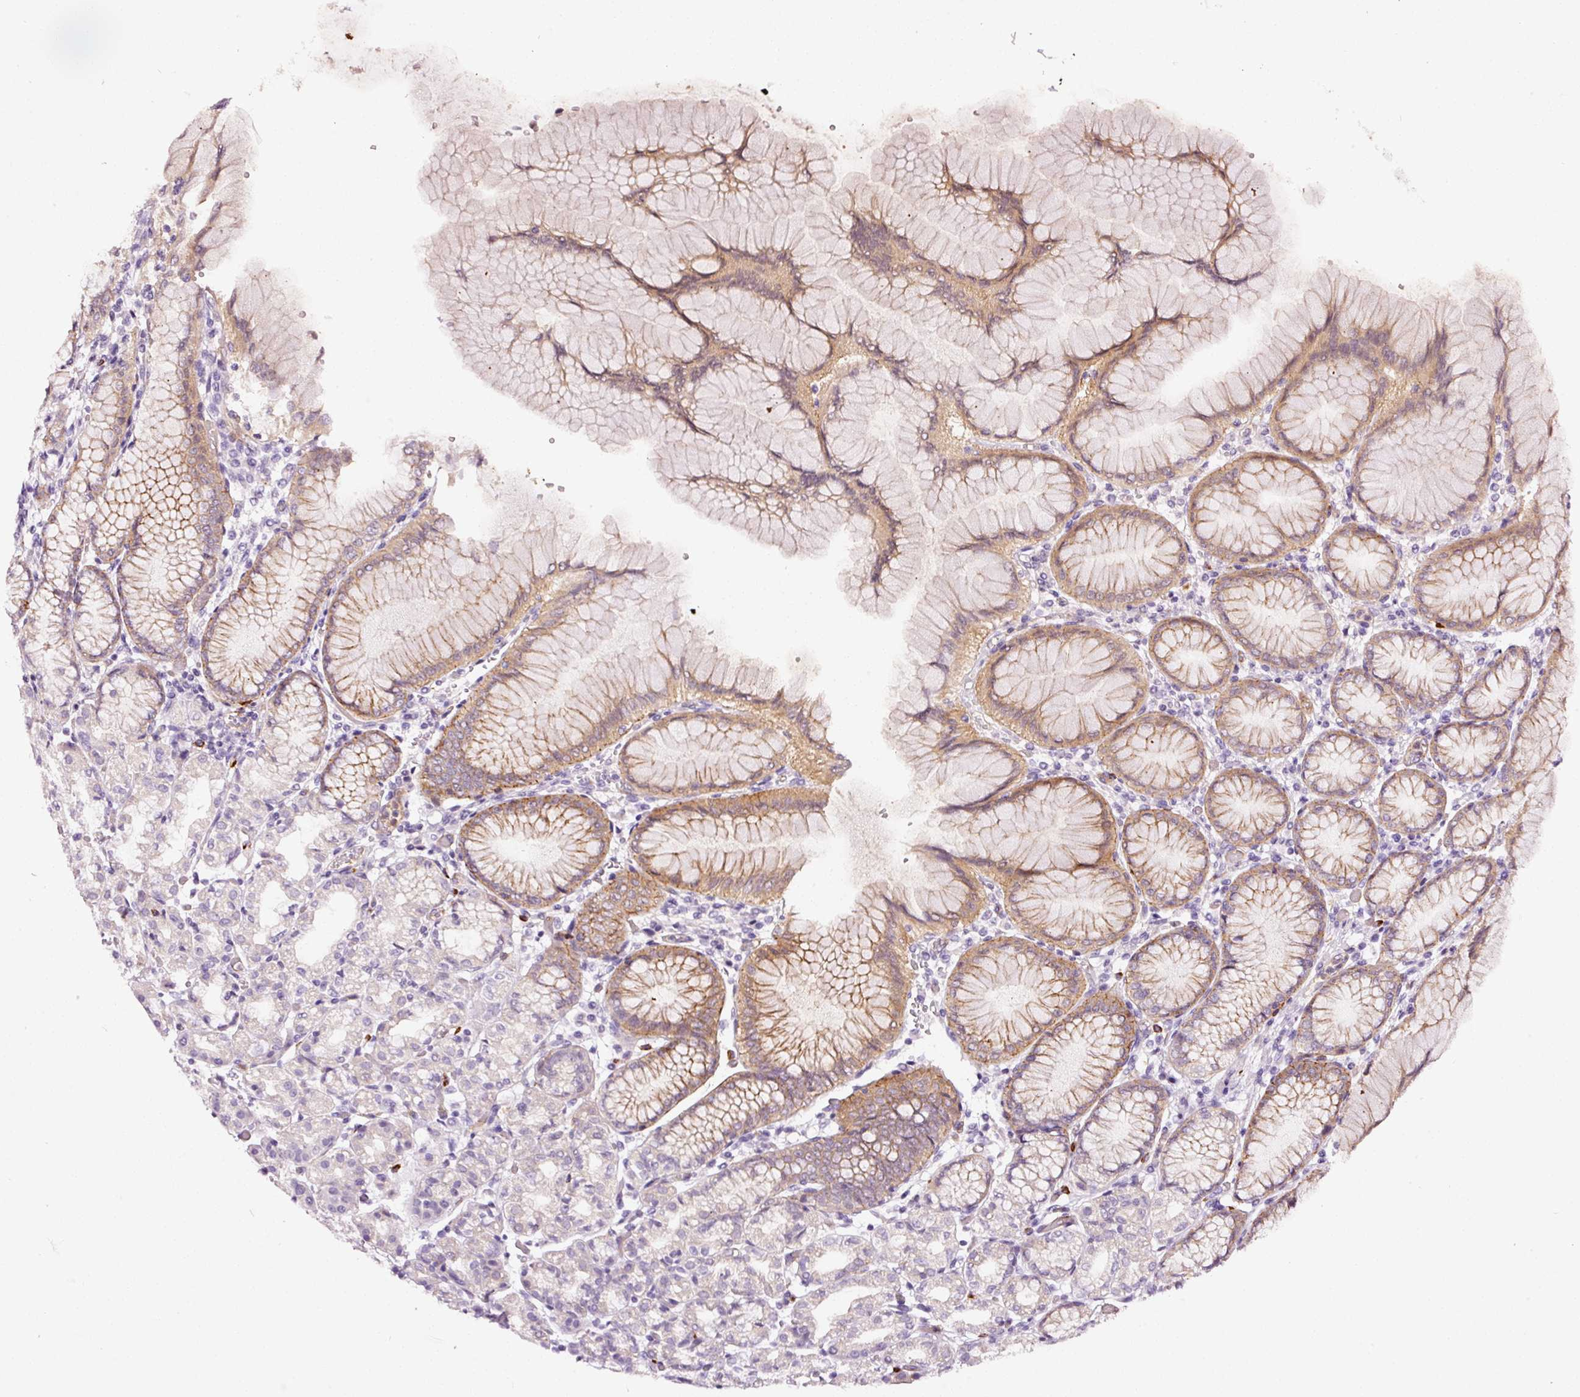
{"staining": {"intensity": "strong", "quantity": "<25%", "location": "cytoplasmic/membranous"}, "tissue": "stomach", "cell_type": "Glandular cells", "image_type": "normal", "snomed": [{"axis": "morphology", "description": "Normal tissue, NOS"}, {"axis": "topography", "description": "Stomach"}], "caption": "Immunohistochemical staining of benign human stomach reveals medium levels of strong cytoplasmic/membranous expression in approximately <25% of glandular cells.", "gene": "ABCB4", "patient": {"sex": "female", "age": 57}}